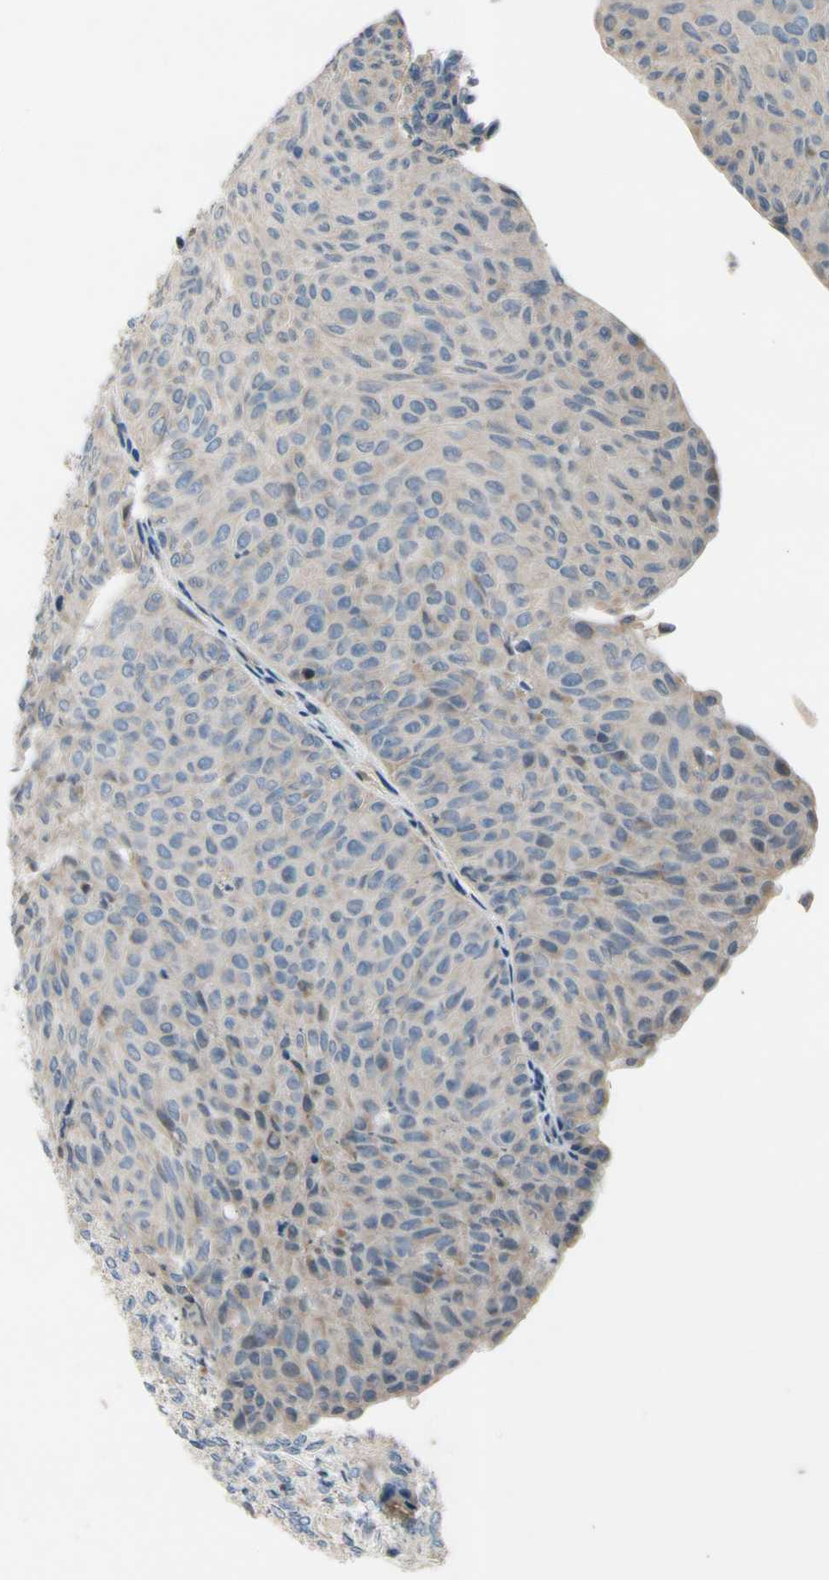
{"staining": {"intensity": "negative", "quantity": "none", "location": "none"}, "tissue": "urothelial cancer", "cell_type": "Tumor cells", "image_type": "cancer", "snomed": [{"axis": "morphology", "description": "Urothelial carcinoma, Low grade"}, {"axis": "topography", "description": "Urinary bladder"}], "caption": "This is a image of immunohistochemistry (IHC) staining of urothelial cancer, which shows no positivity in tumor cells. (DAB (3,3'-diaminobenzidine) immunohistochemistry (IHC) with hematoxylin counter stain).", "gene": "TBX21", "patient": {"sex": "male", "age": 78}}